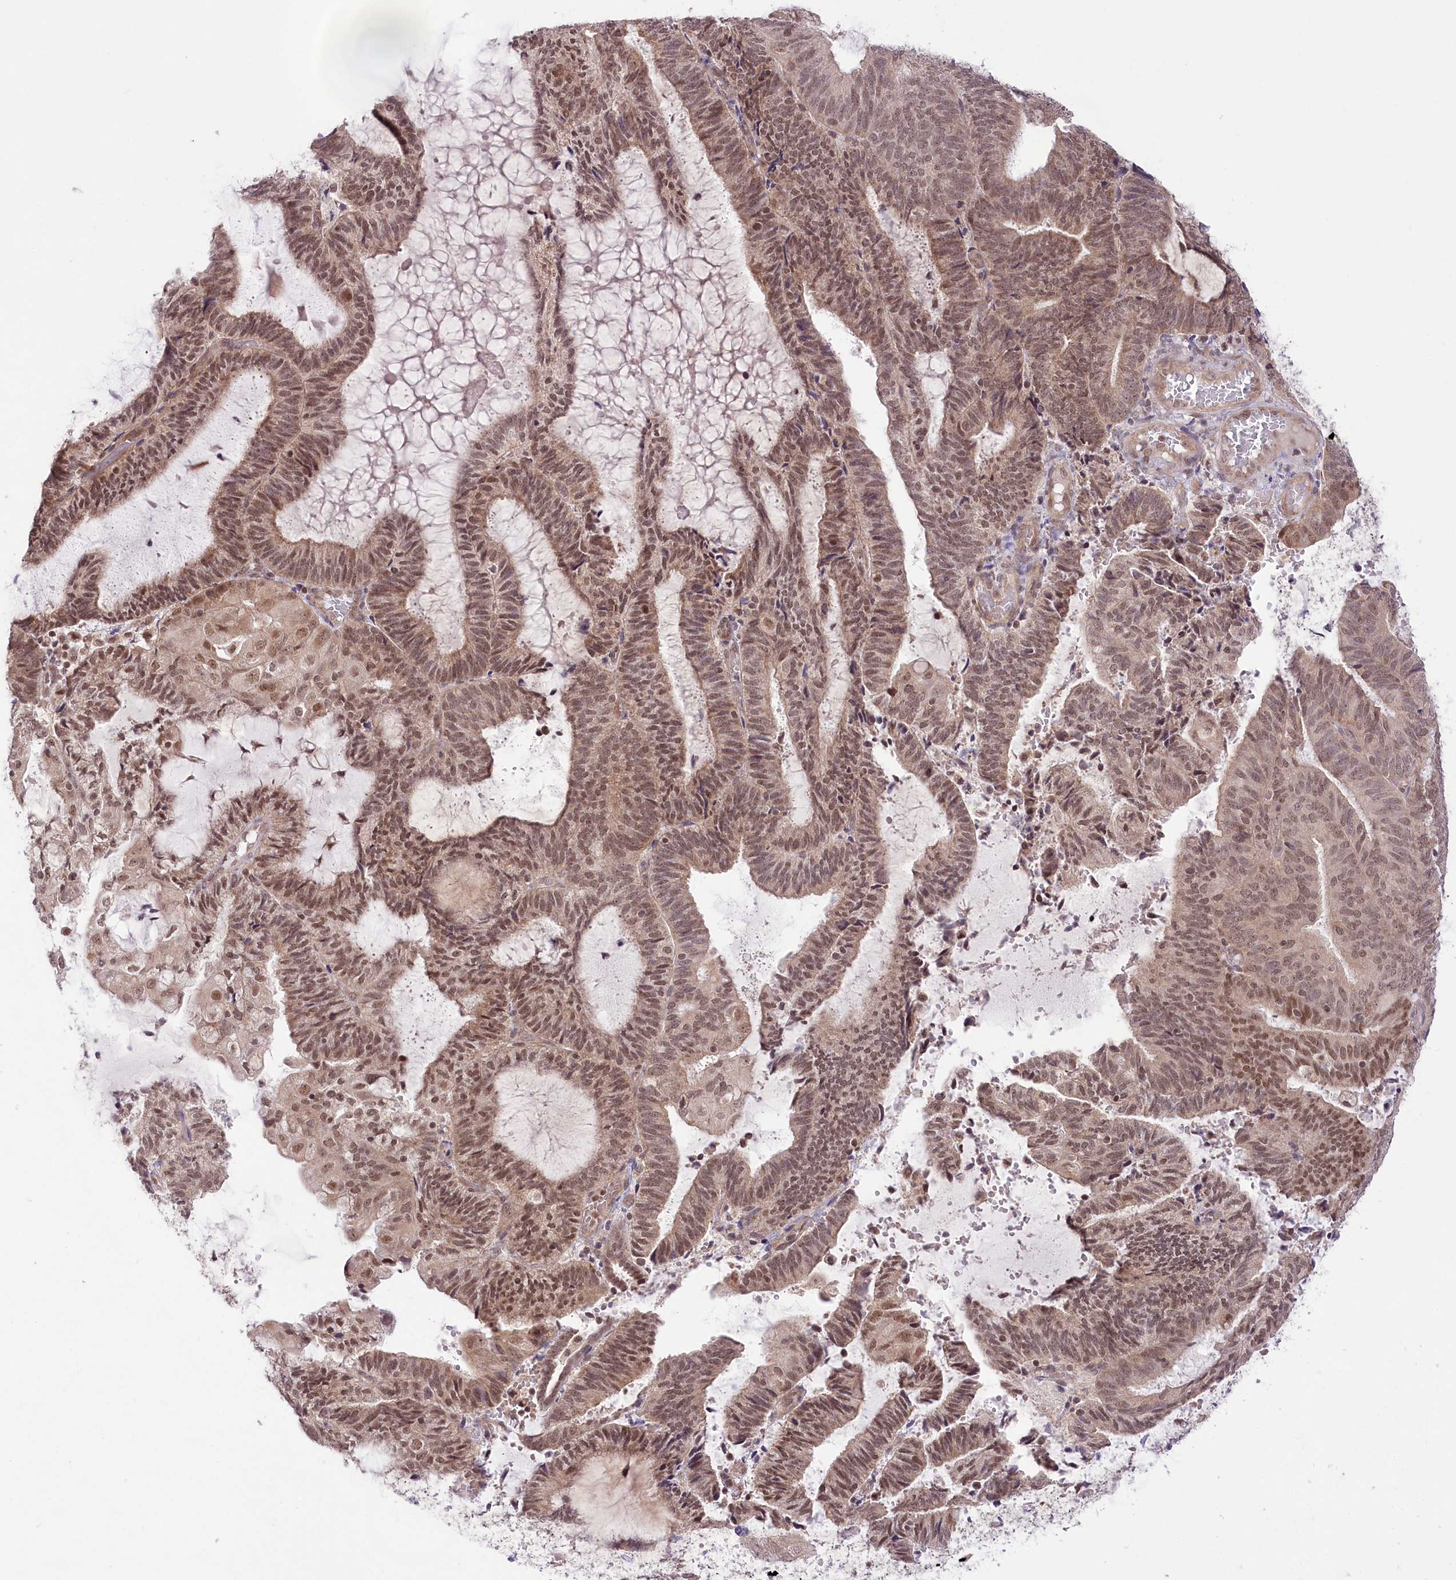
{"staining": {"intensity": "moderate", "quantity": ">75%", "location": "nuclear"}, "tissue": "endometrial cancer", "cell_type": "Tumor cells", "image_type": "cancer", "snomed": [{"axis": "morphology", "description": "Adenocarcinoma, NOS"}, {"axis": "topography", "description": "Endometrium"}], "caption": "Immunohistochemistry (DAB) staining of endometrial adenocarcinoma displays moderate nuclear protein expression in about >75% of tumor cells. (Brightfield microscopy of DAB IHC at high magnification).", "gene": "ZMAT2", "patient": {"sex": "female", "age": 81}}